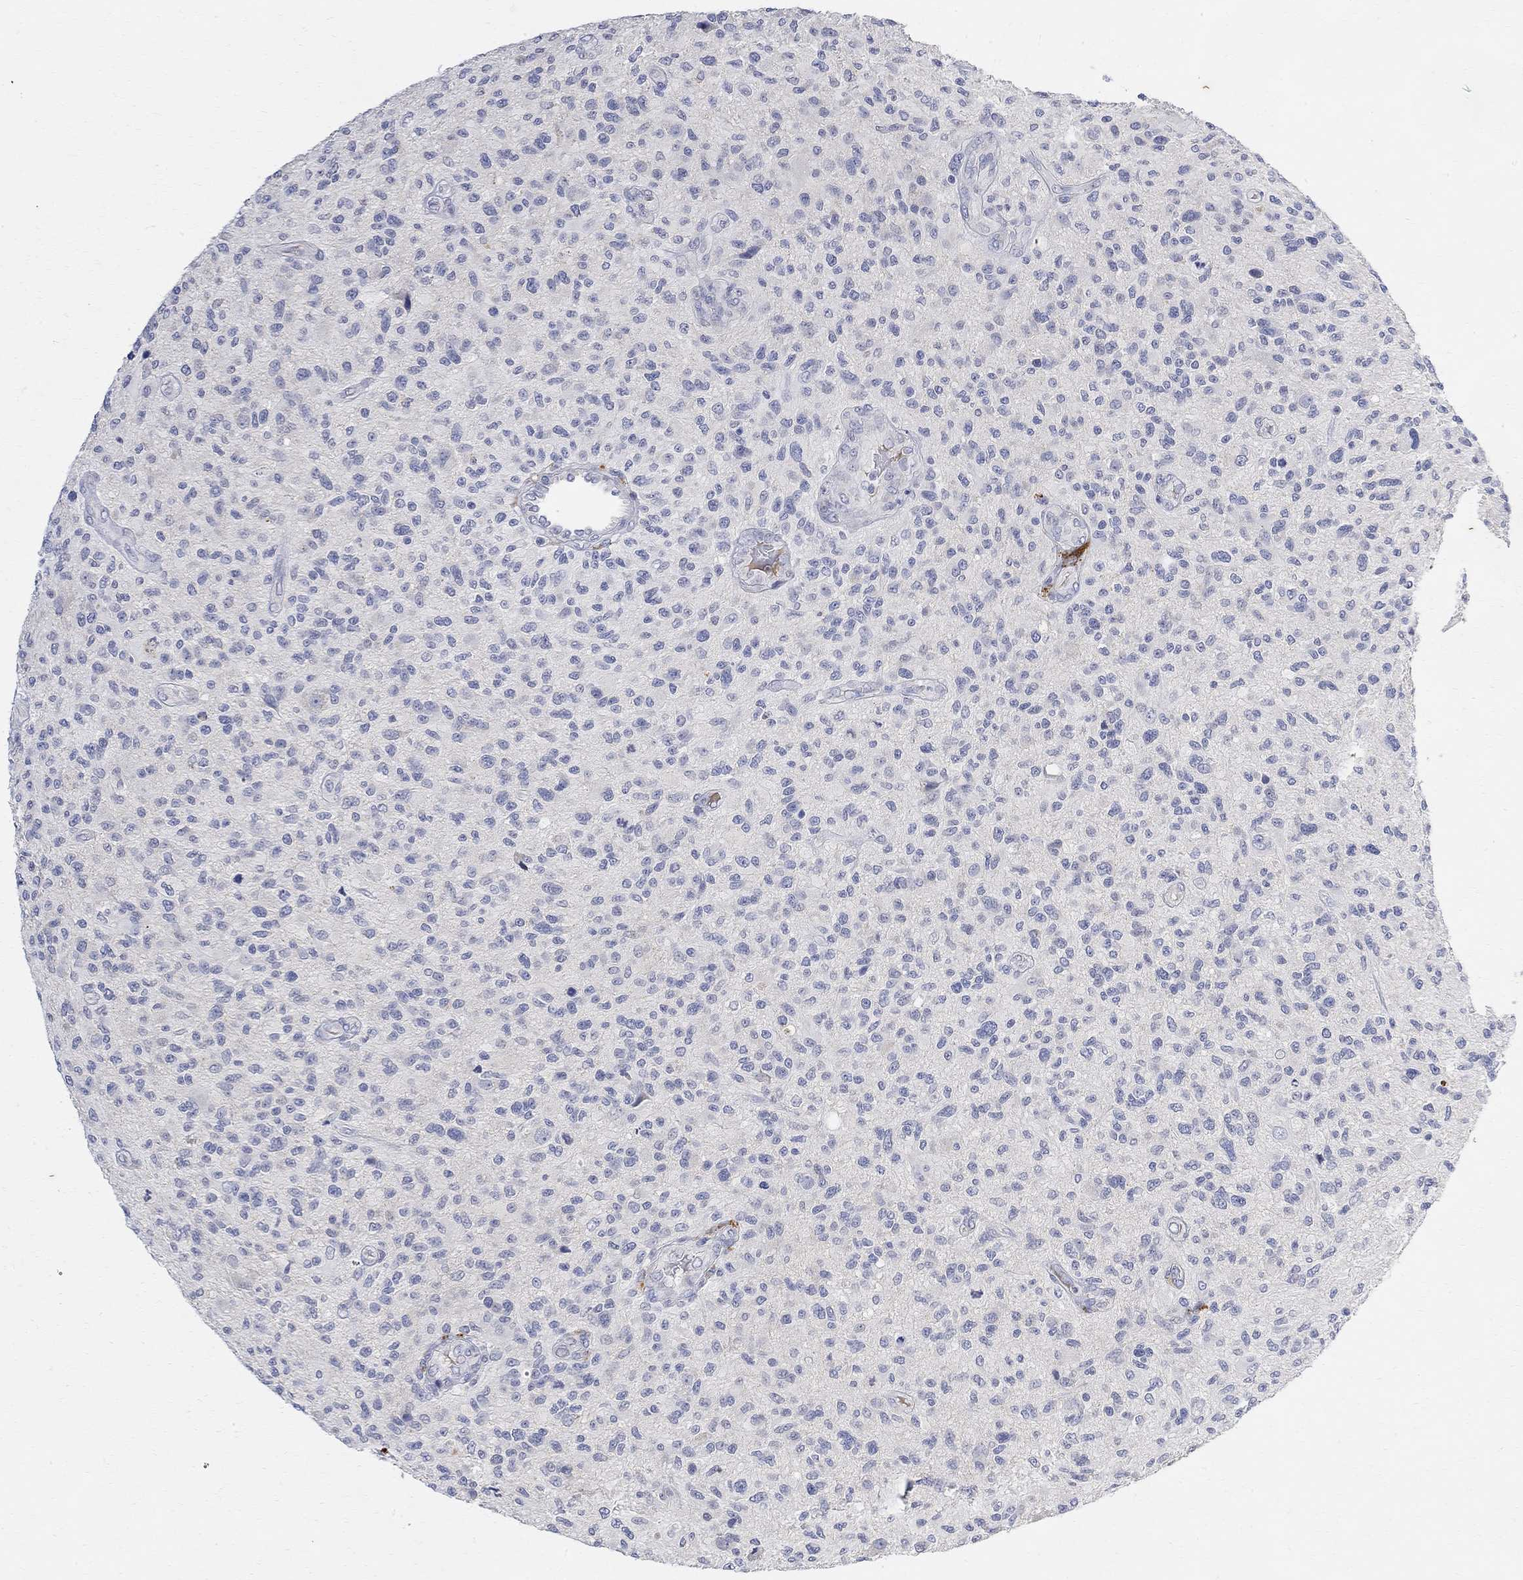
{"staining": {"intensity": "negative", "quantity": "none", "location": "none"}, "tissue": "glioma", "cell_type": "Tumor cells", "image_type": "cancer", "snomed": [{"axis": "morphology", "description": "Glioma, malignant, High grade"}, {"axis": "topography", "description": "Brain"}], "caption": "Tumor cells show no significant expression in malignant glioma (high-grade).", "gene": "FNDC5", "patient": {"sex": "male", "age": 47}}